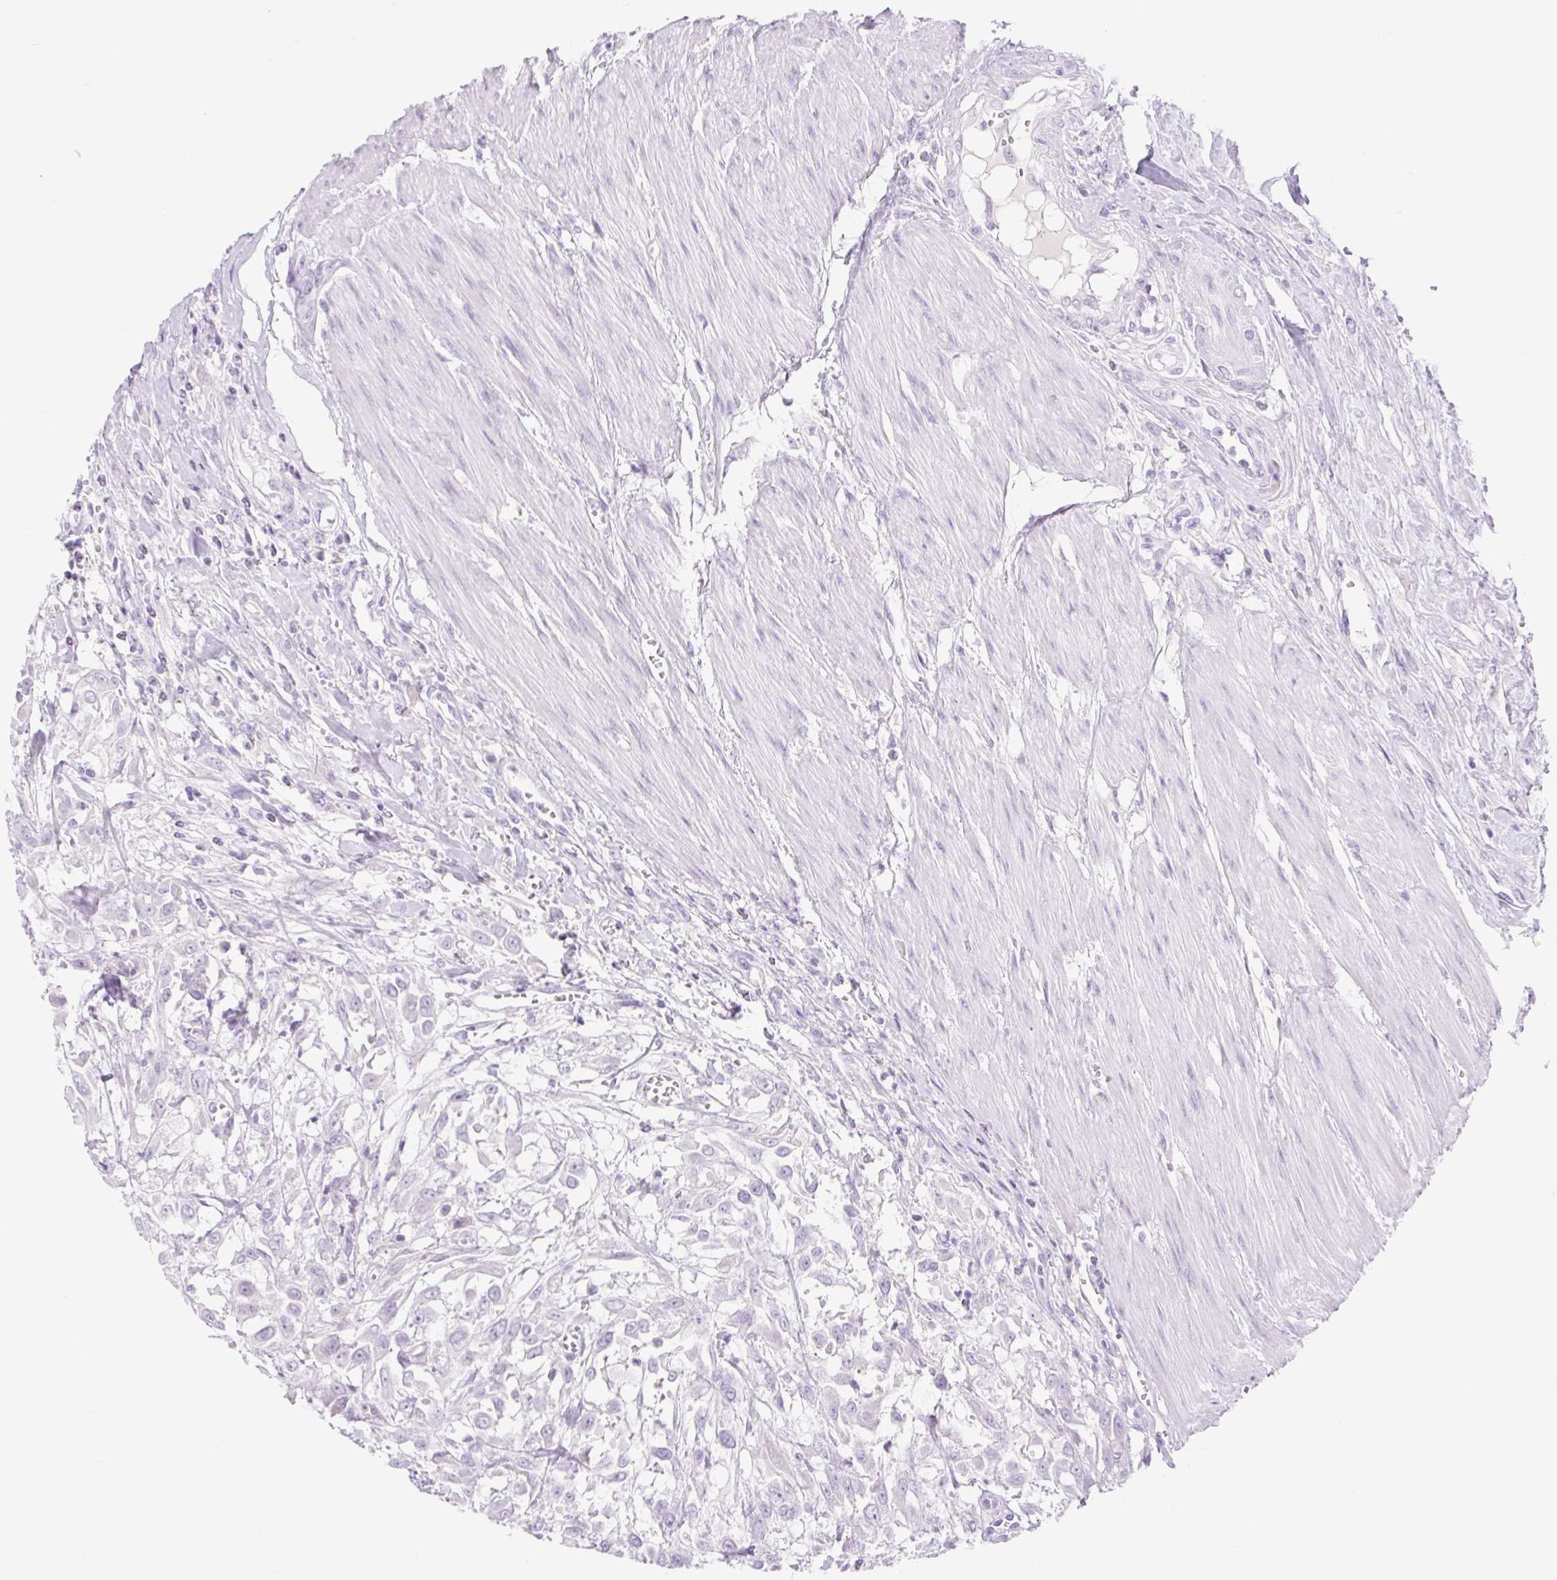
{"staining": {"intensity": "negative", "quantity": "none", "location": "none"}, "tissue": "urothelial cancer", "cell_type": "Tumor cells", "image_type": "cancer", "snomed": [{"axis": "morphology", "description": "Urothelial carcinoma, High grade"}, {"axis": "topography", "description": "Urinary bladder"}], "caption": "Human urothelial cancer stained for a protein using immunohistochemistry (IHC) reveals no staining in tumor cells.", "gene": "SLC25A40", "patient": {"sex": "male", "age": 57}}